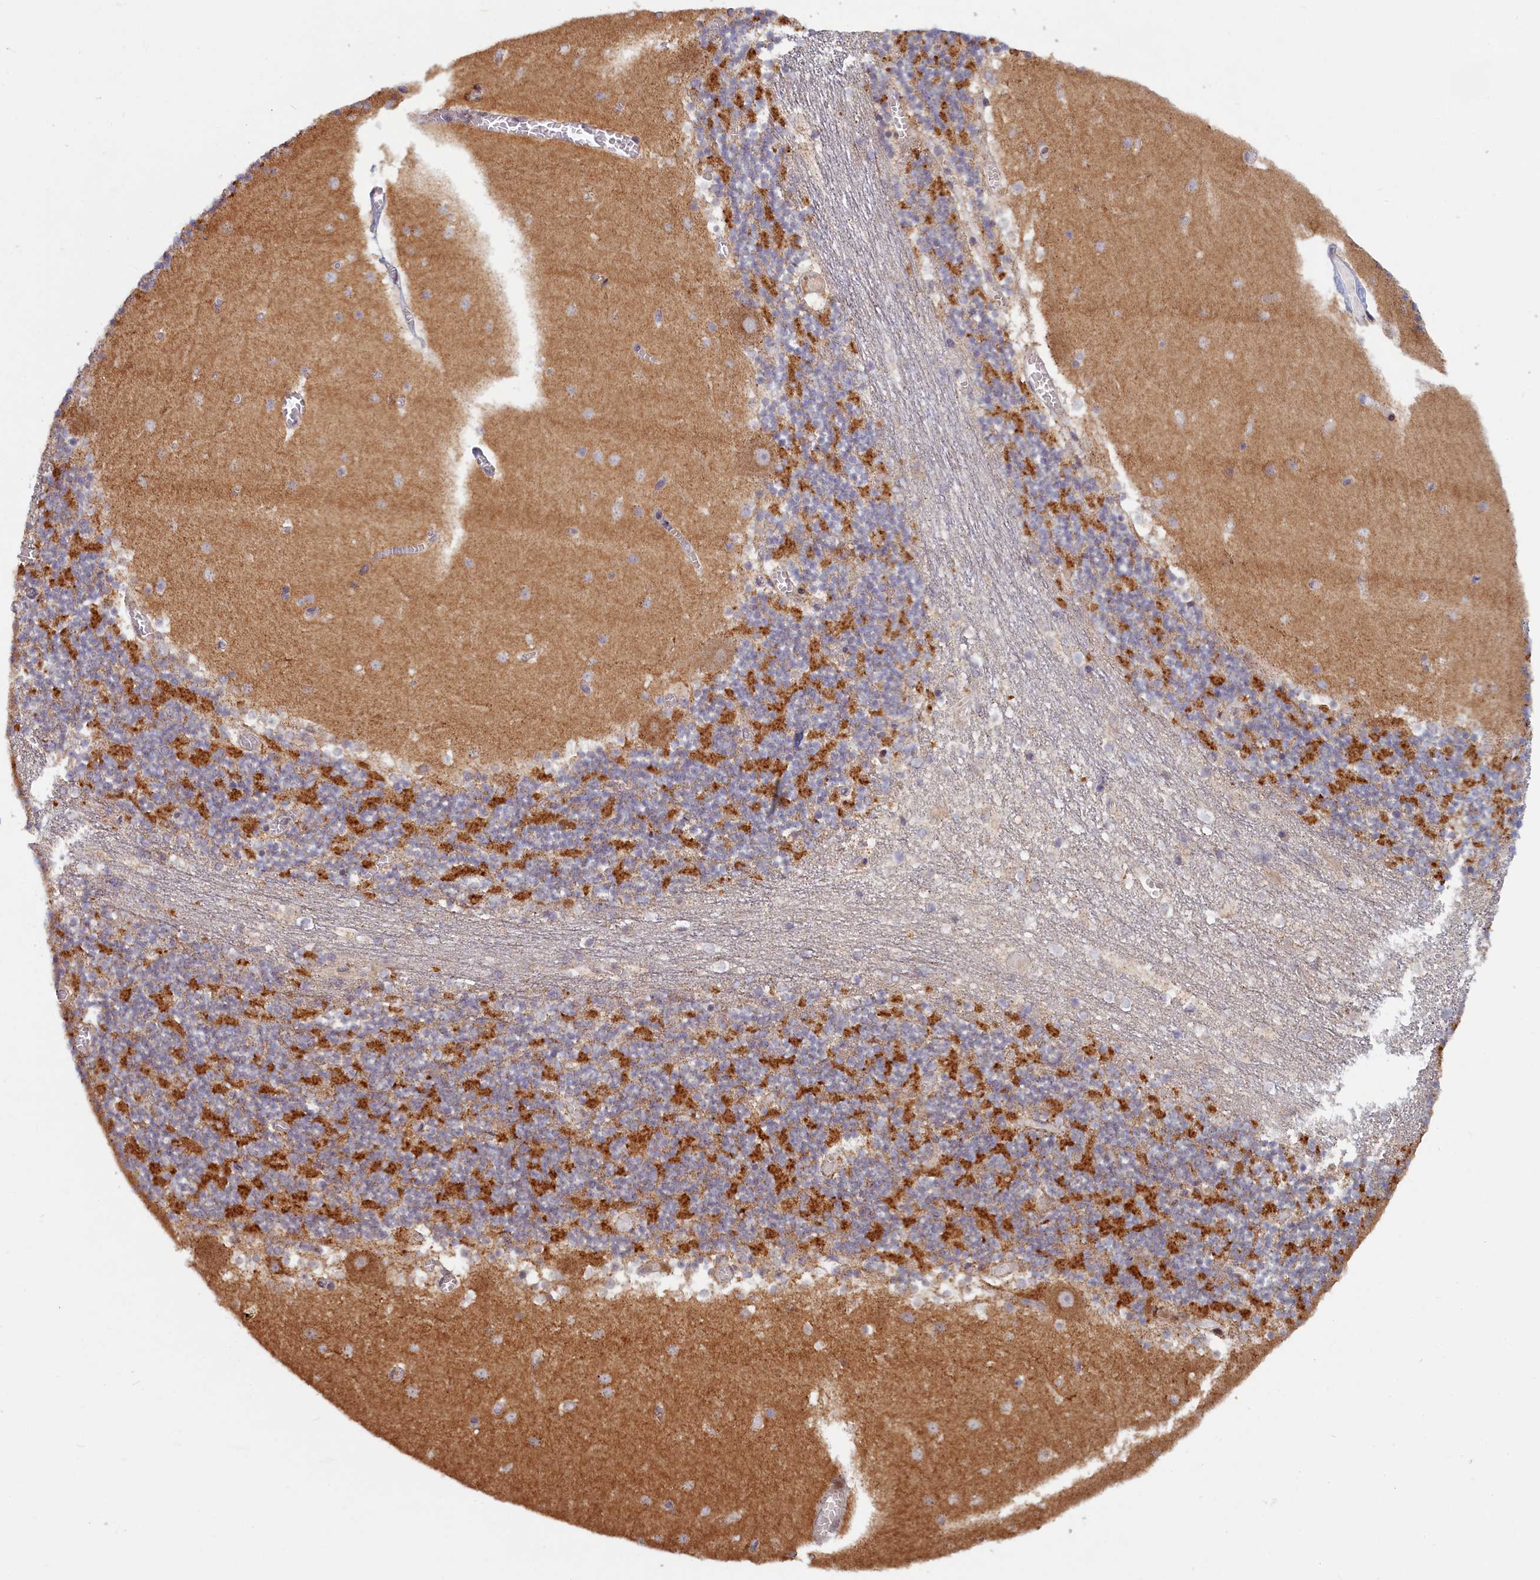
{"staining": {"intensity": "strong", "quantity": "25%-75%", "location": "cytoplasmic/membranous"}, "tissue": "cerebellum", "cell_type": "Cells in granular layer", "image_type": "normal", "snomed": [{"axis": "morphology", "description": "Normal tissue, NOS"}, {"axis": "topography", "description": "Cerebellum"}], "caption": "There is high levels of strong cytoplasmic/membranous staining in cells in granular layer of unremarkable cerebellum, as demonstrated by immunohistochemical staining (brown color).", "gene": "PLA2G10", "patient": {"sex": "female", "age": 28}}